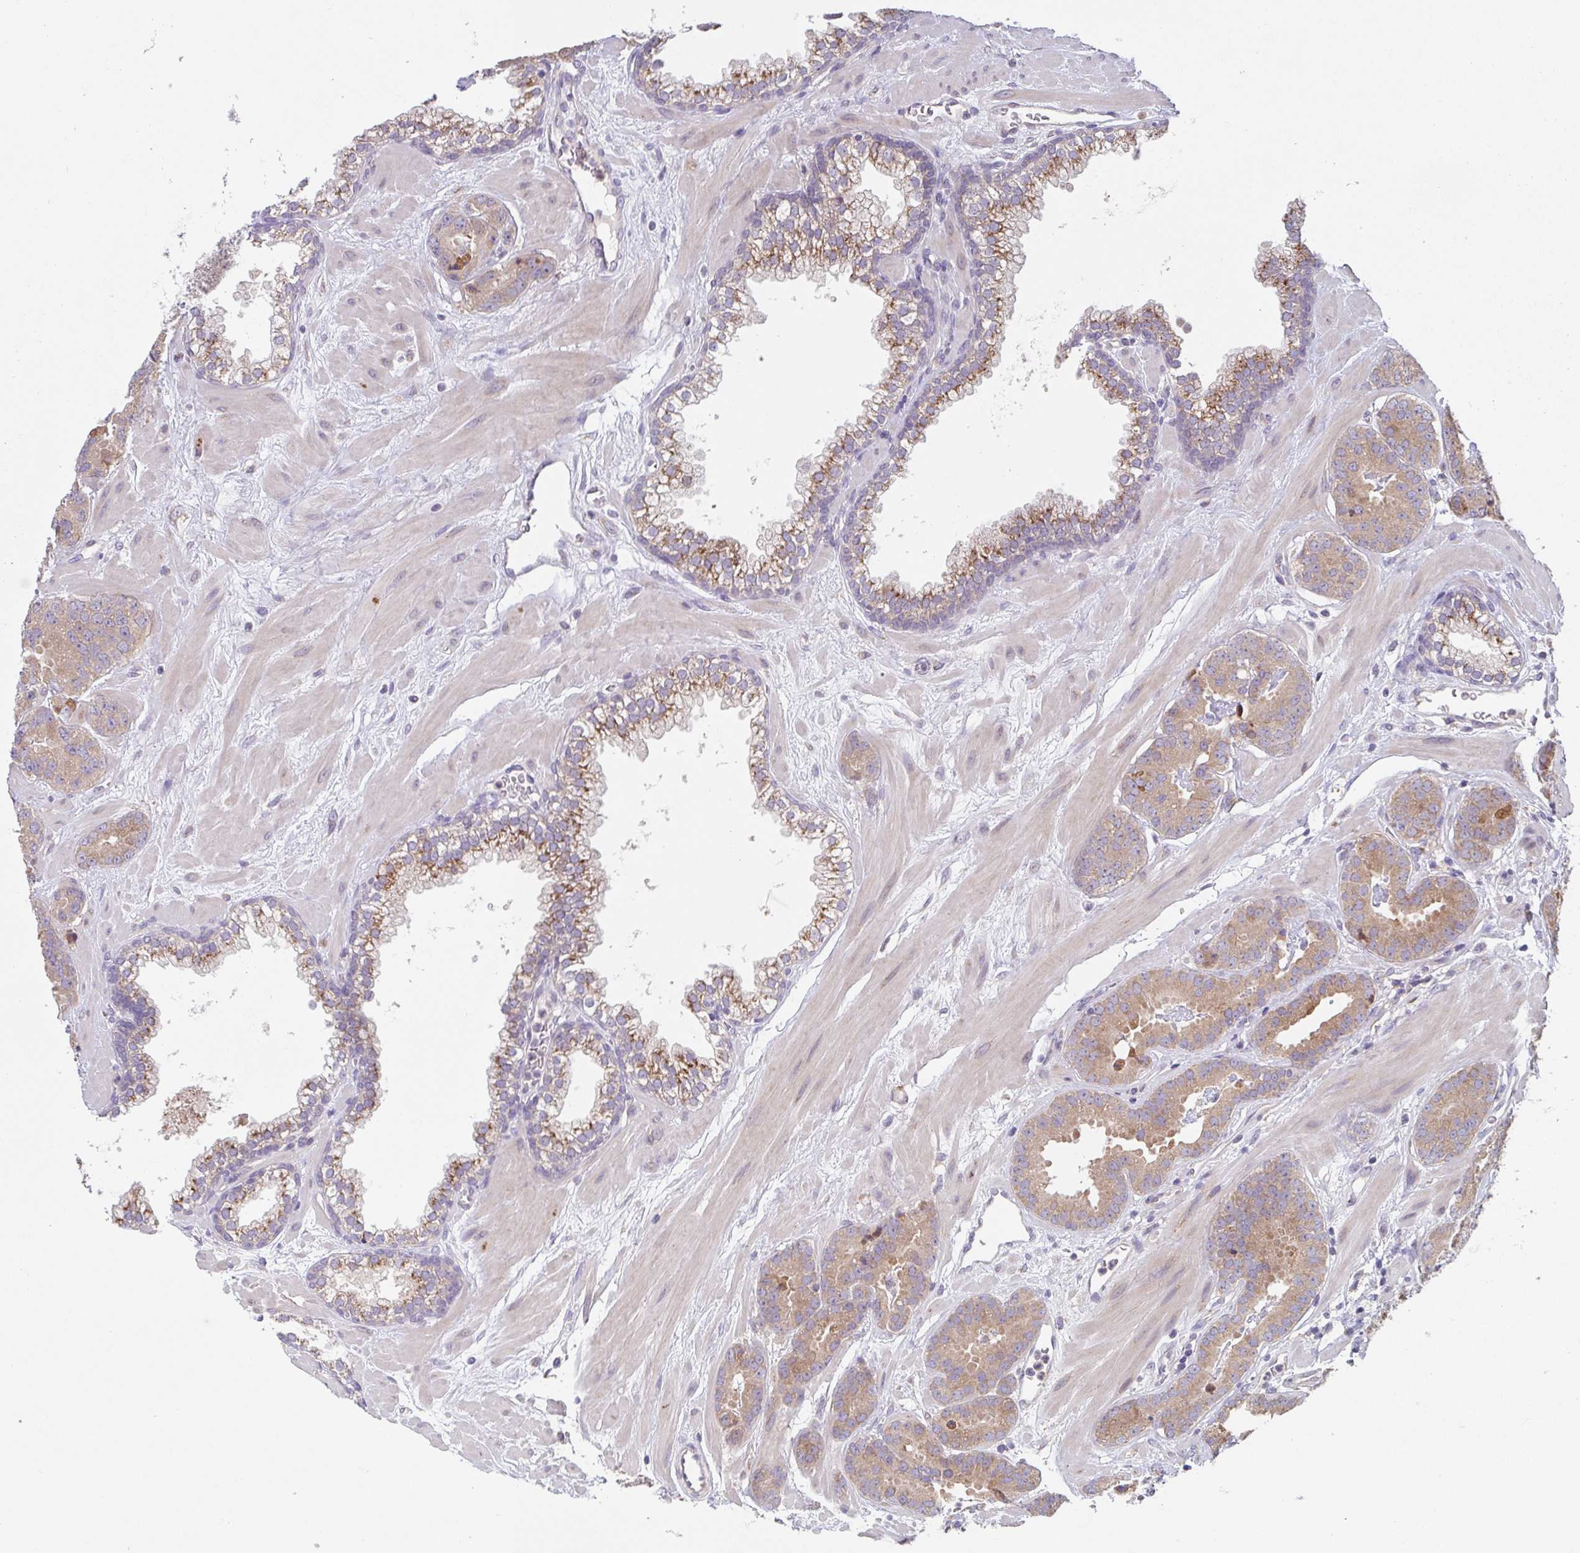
{"staining": {"intensity": "moderate", "quantity": ">75%", "location": "cytoplasmic/membranous"}, "tissue": "prostate cancer", "cell_type": "Tumor cells", "image_type": "cancer", "snomed": [{"axis": "morphology", "description": "Adenocarcinoma, Low grade"}, {"axis": "topography", "description": "Prostate"}], "caption": "Tumor cells show moderate cytoplasmic/membranous expression in about >75% of cells in prostate cancer (adenocarcinoma (low-grade)).", "gene": "TSPAN31", "patient": {"sex": "male", "age": 62}}